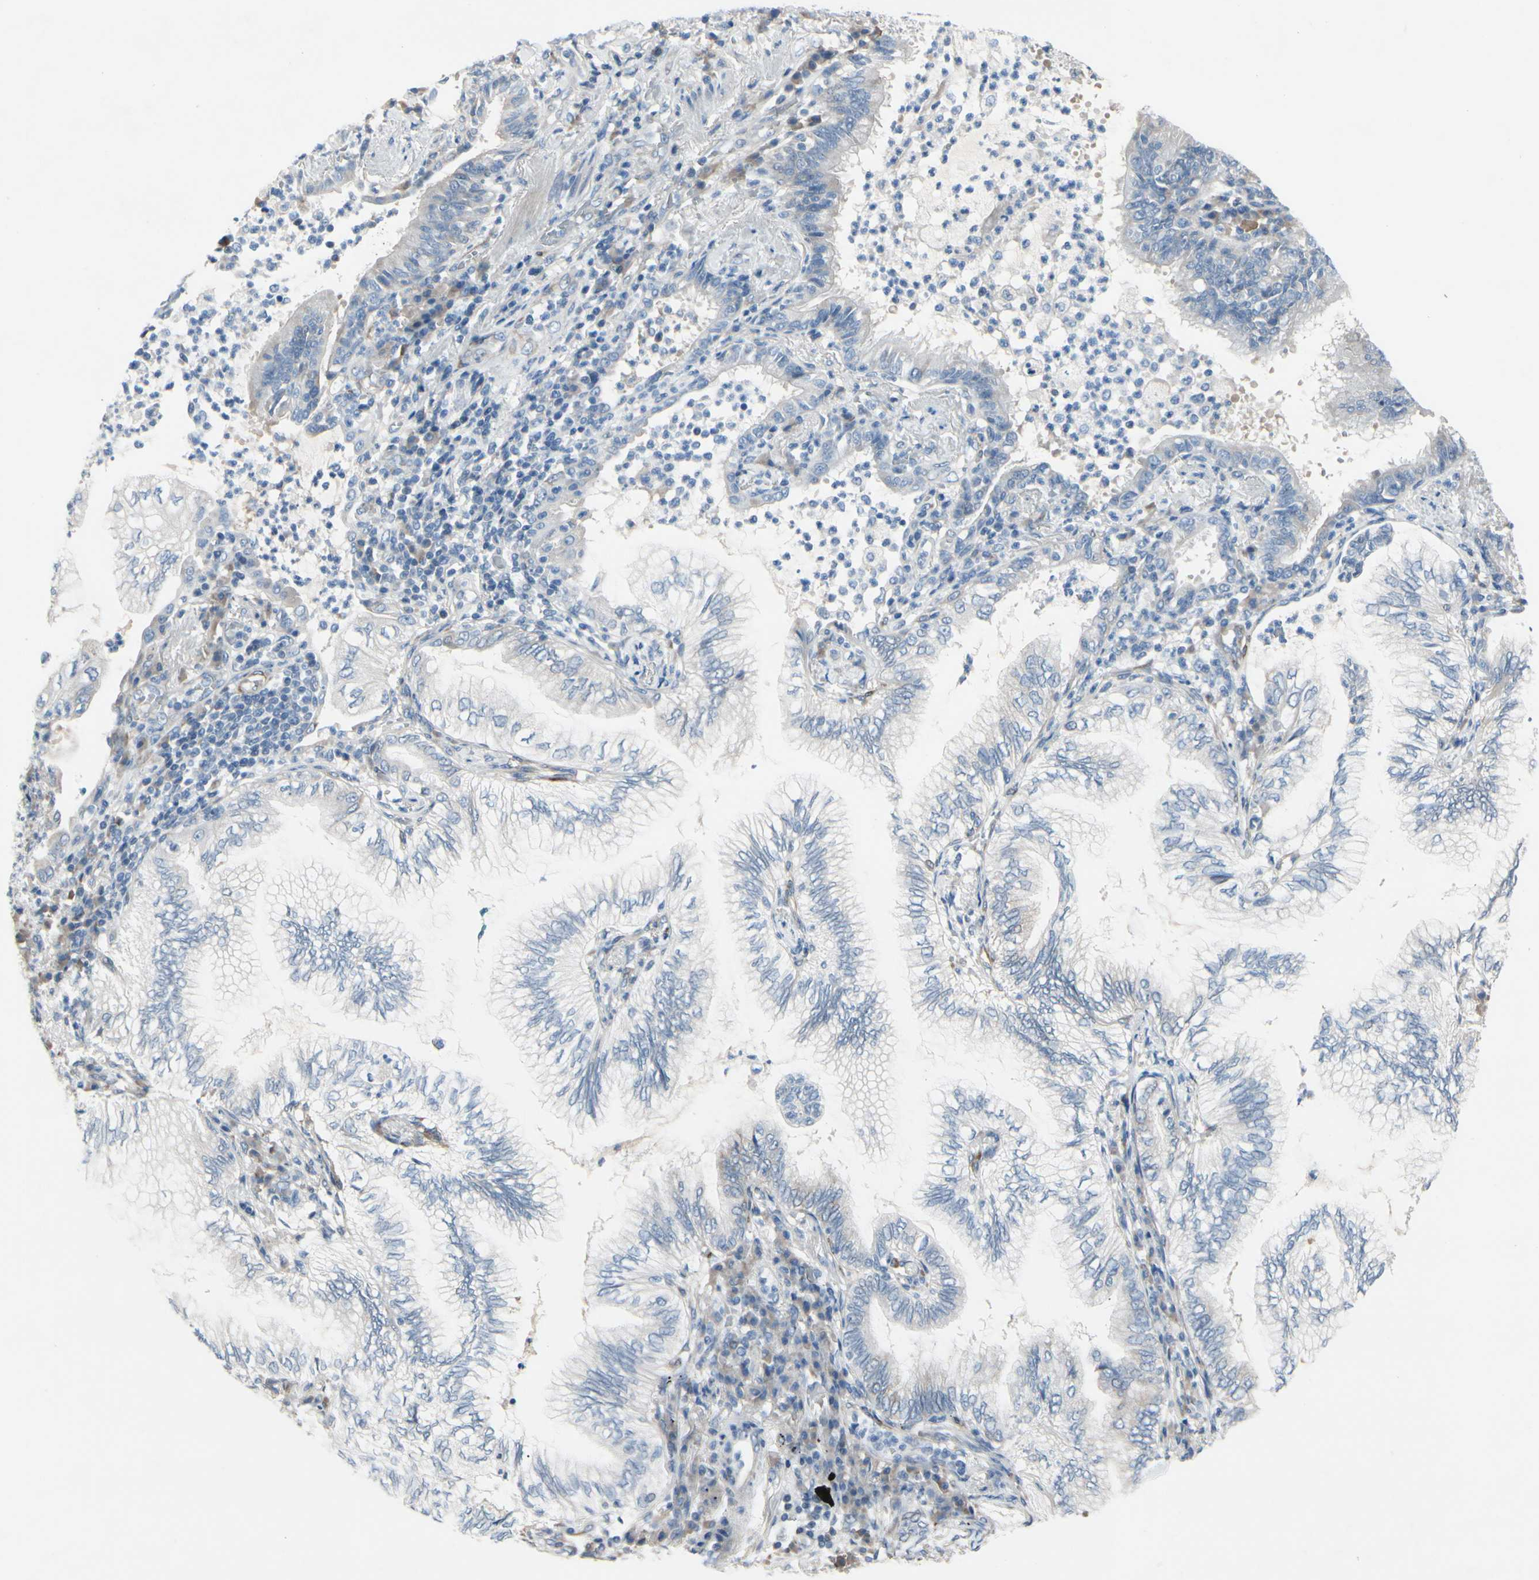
{"staining": {"intensity": "negative", "quantity": "none", "location": "none"}, "tissue": "lung cancer", "cell_type": "Tumor cells", "image_type": "cancer", "snomed": [{"axis": "morphology", "description": "Normal tissue, NOS"}, {"axis": "morphology", "description": "Adenocarcinoma, NOS"}, {"axis": "topography", "description": "Bronchus"}, {"axis": "topography", "description": "Lung"}], "caption": "High magnification brightfield microscopy of lung cancer (adenocarcinoma) stained with DAB (brown) and counterstained with hematoxylin (blue): tumor cells show no significant staining.", "gene": "MAP2", "patient": {"sex": "female", "age": 70}}